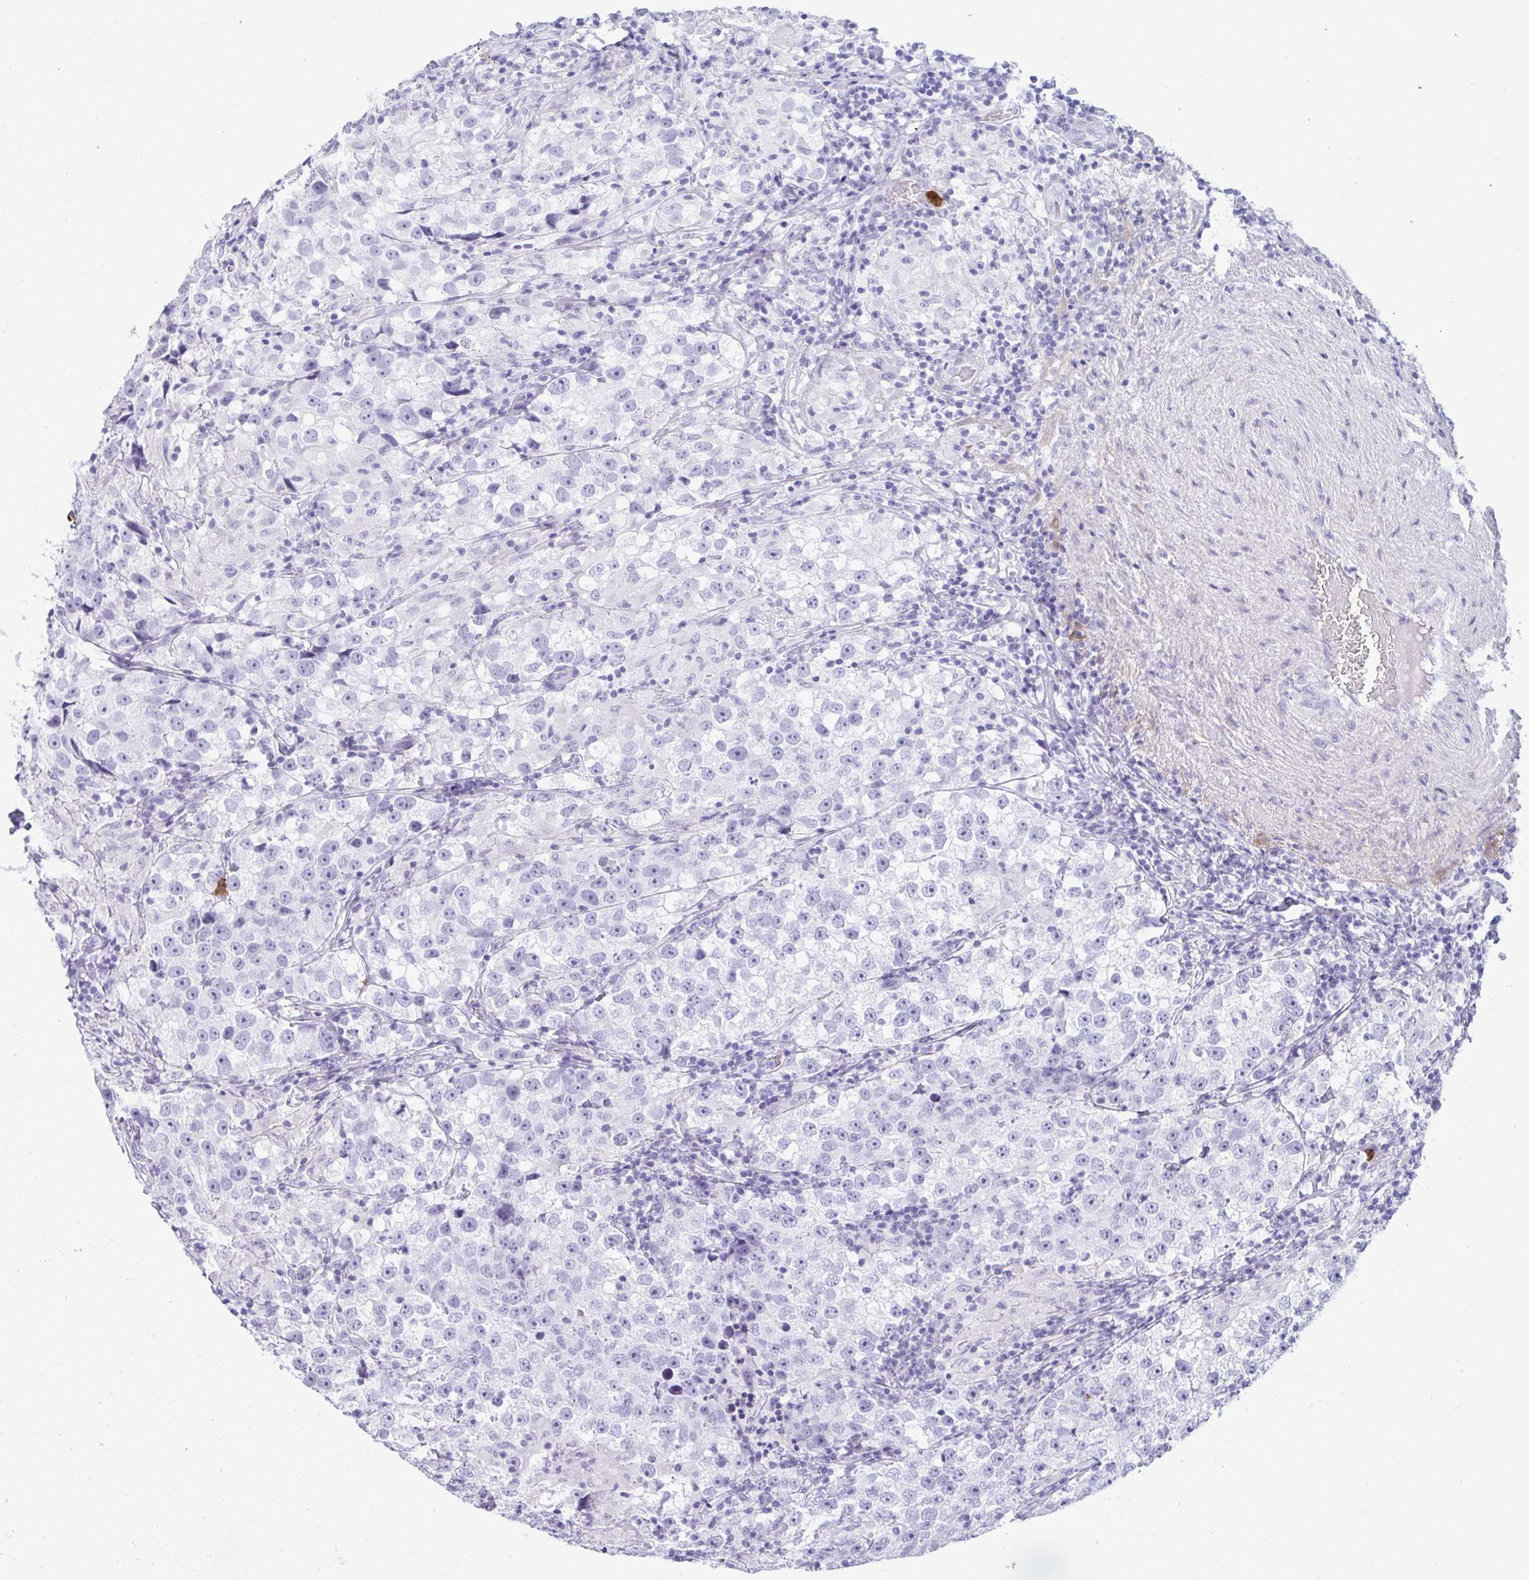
{"staining": {"intensity": "negative", "quantity": "none", "location": "none"}, "tissue": "testis cancer", "cell_type": "Tumor cells", "image_type": "cancer", "snomed": [{"axis": "morphology", "description": "Seminoma, NOS"}, {"axis": "topography", "description": "Testis"}], "caption": "High power microscopy histopathology image of an immunohistochemistry (IHC) photomicrograph of testis seminoma, revealing no significant expression in tumor cells. The staining is performed using DAB brown chromogen with nuclei counter-stained in using hematoxylin.", "gene": "ARHGAP42", "patient": {"sex": "male", "age": 46}}